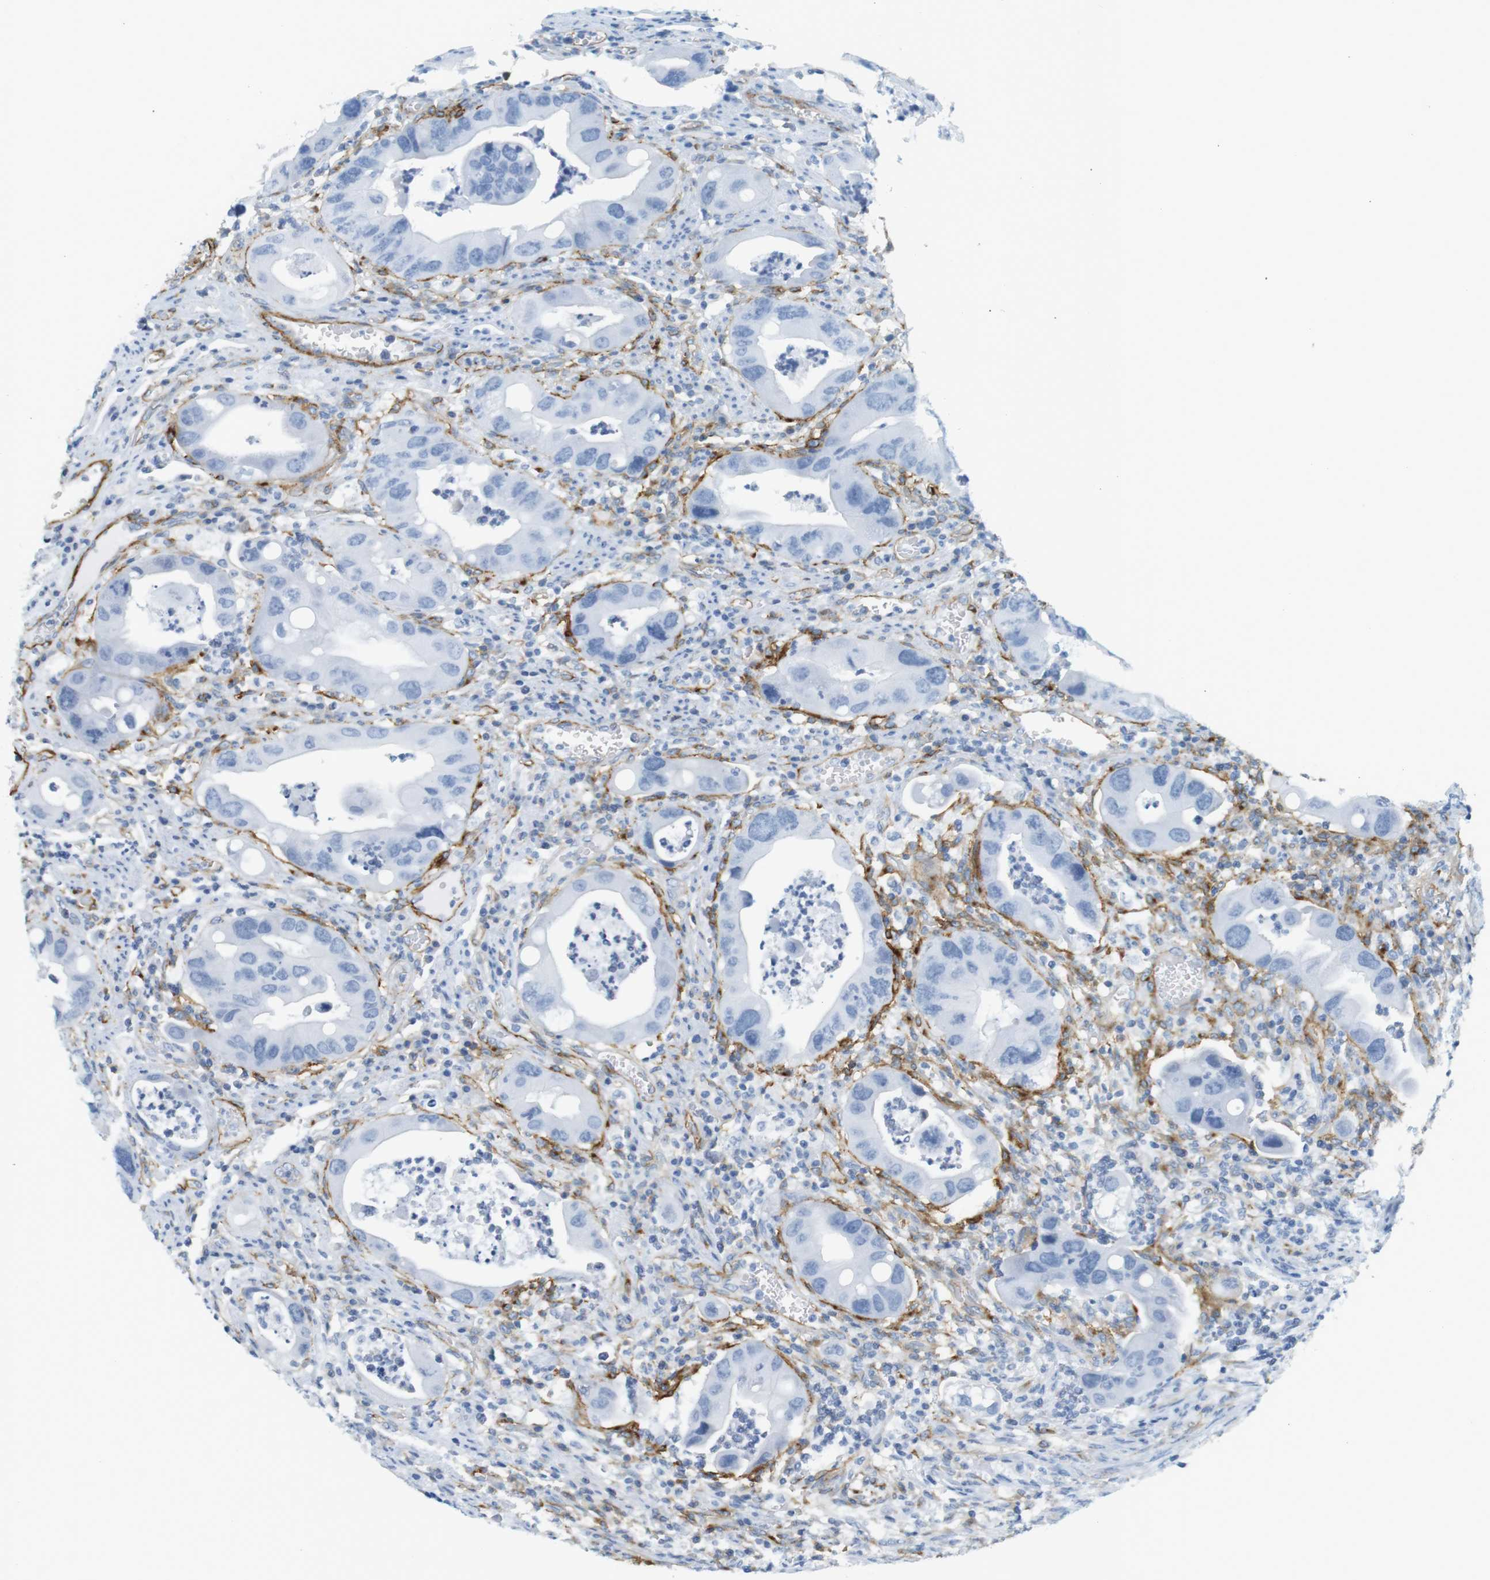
{"staining": {"intensity": "negative", "quantity": "none", "location": "none"}, "tissue": "colorectal cancer", "cell_type": "Tumor cells", "image_type": "cancer", "snomed": [{"axis": "morphology", "description": "Adenocarcinoma, NOS"}, {"axis": "topography", "description": "Rectum"}], "caption": "Immunohistochemistry (IHC) histopathology image of neoplastic tissue: human adenocarcinoma (colorectal) stained with DAB (3,3'-diaminobenzidine) exhibits no significant protein staining in tumor cells.", "gene": "F2R", "patient": {"sex": "female", "age": 57}}